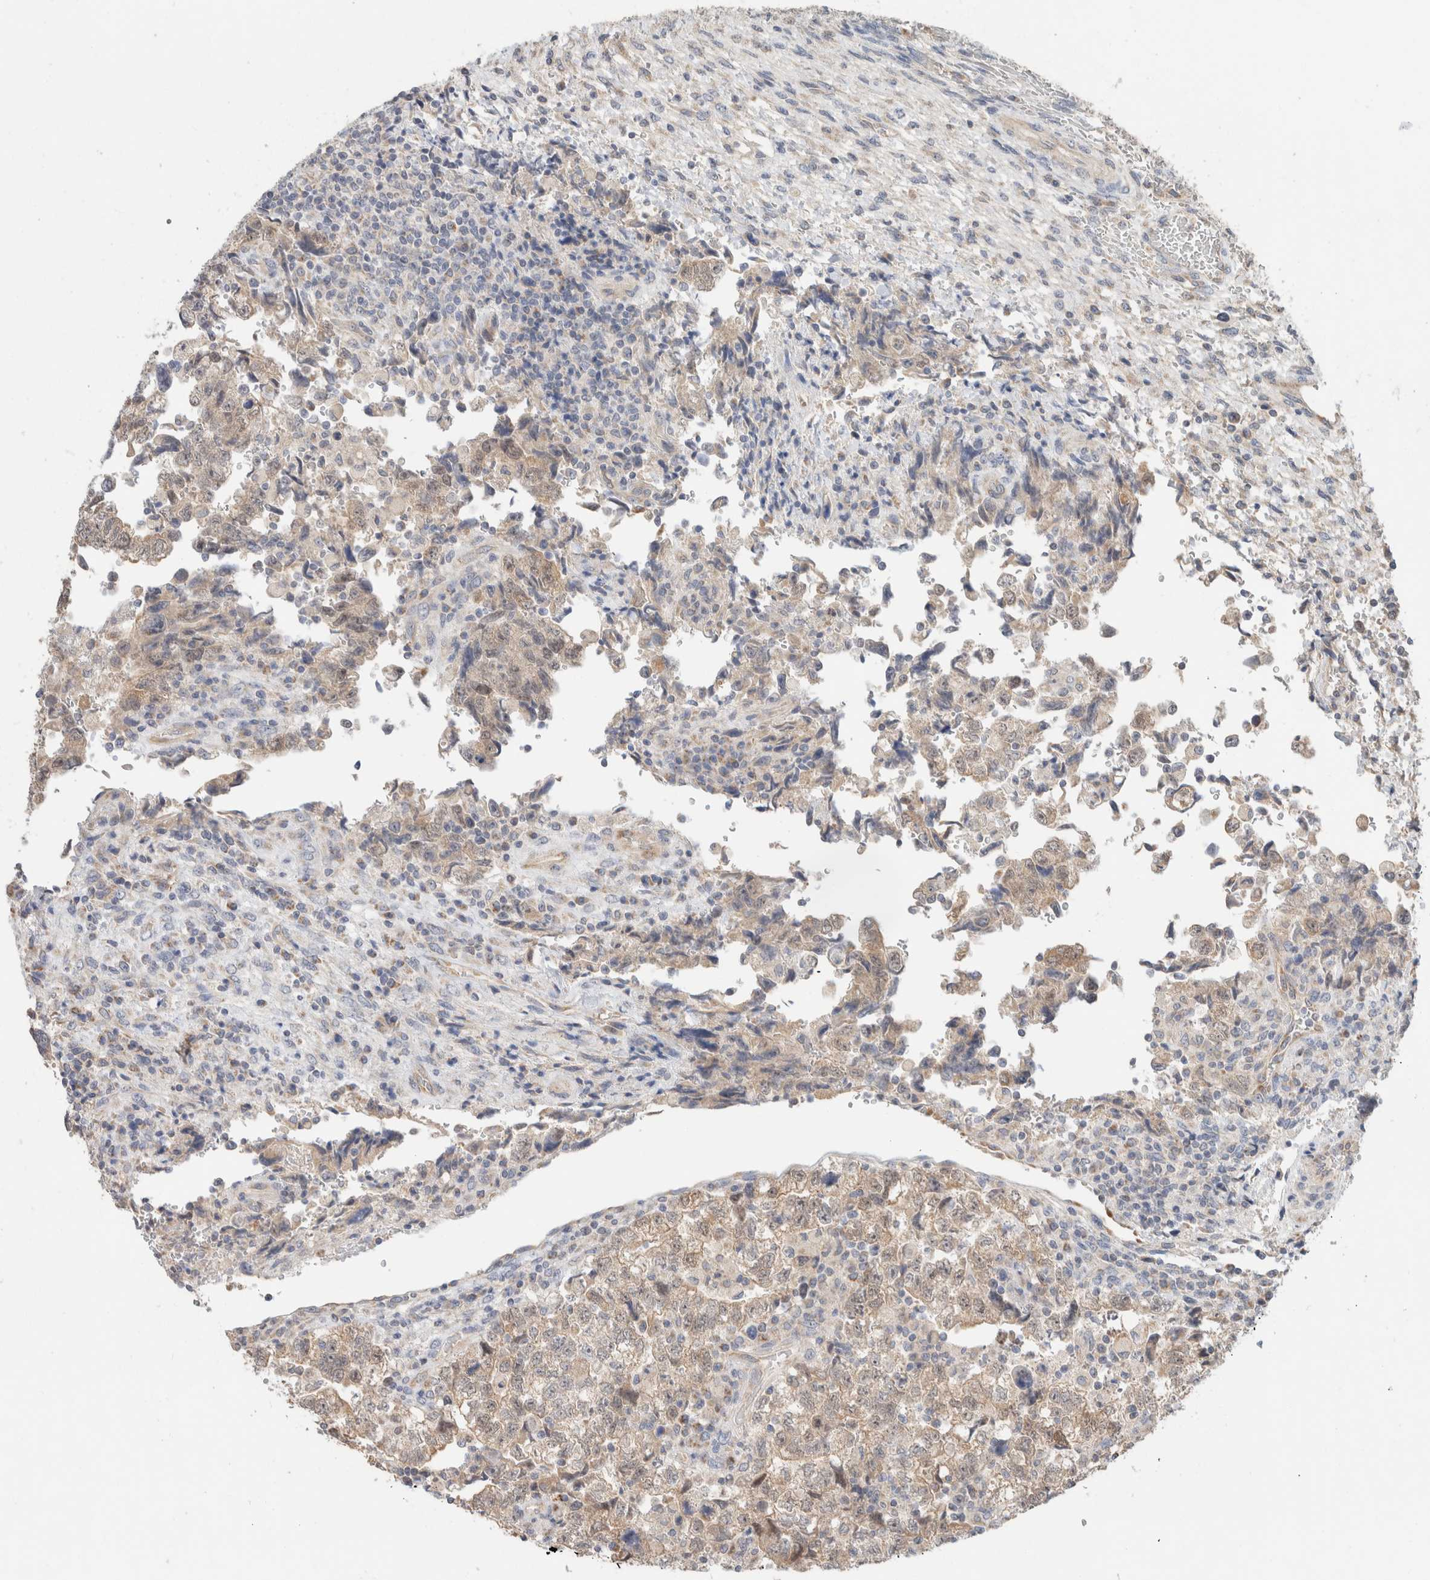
{"staining": {"intensity": "weak", "quantity": ">75%", "location": "cytoplasmic/membranous"}, "tissue": "testis cancer", "cell_type": "Tumor cells", "image_type": "cancer", "snomed": [{"axis": "morphology", "description": "Normal tissue, NOS"}, {"axis": "morphology", "description": "Carcinoma, Embryonal, NOS"}, {"axis": "topography", "description": "Testis"}], "caption": "Protein staining by IHC exhibits weak cytoplasmic/membranous positivity in approximately >75% of tumor cells in testis cancer (embryonal carcinoma).", "gene": "CA13", "patient": {"sex": "male", "age": 36}}